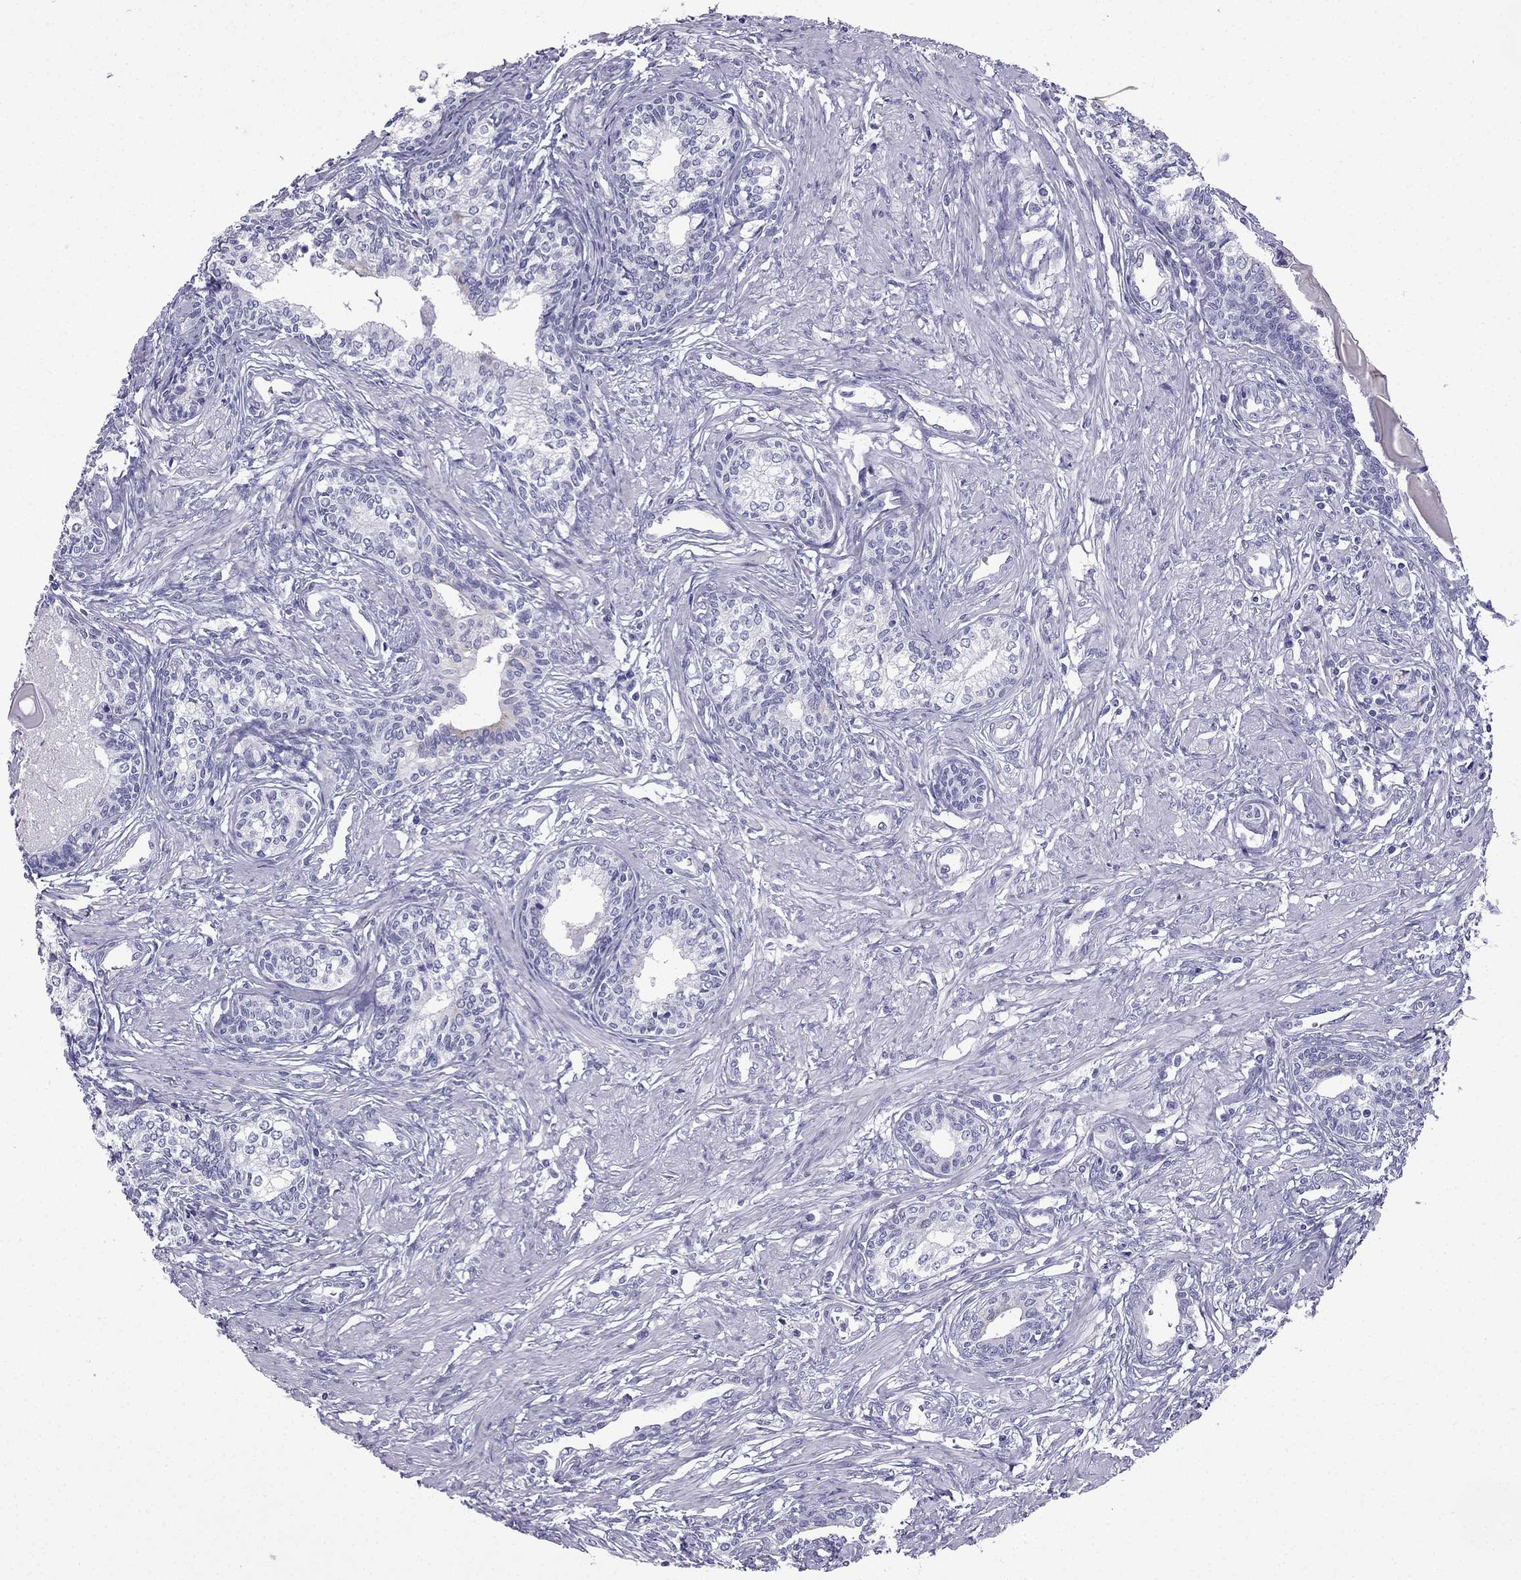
{"staining": {"intensity": "negative", "quantity": "none", "location": "none"}, "tissue": "prostate", "cell_type": "Glandular cells", "image_type": "normal", "snomed": [{"axis": "morphology", "description": "Normal tissue, NOS"}, {"axis": "topography", "description": "Prostate"}], "caption": "There is no significant expression in glandular cells of prostate. (Brightfield microscopy of DAB (3,3'-diaminobenzidine) immunohistochemistry at high magnification).", "gene": "GJA8", "patient": {"sex": "male", "age": 60}}